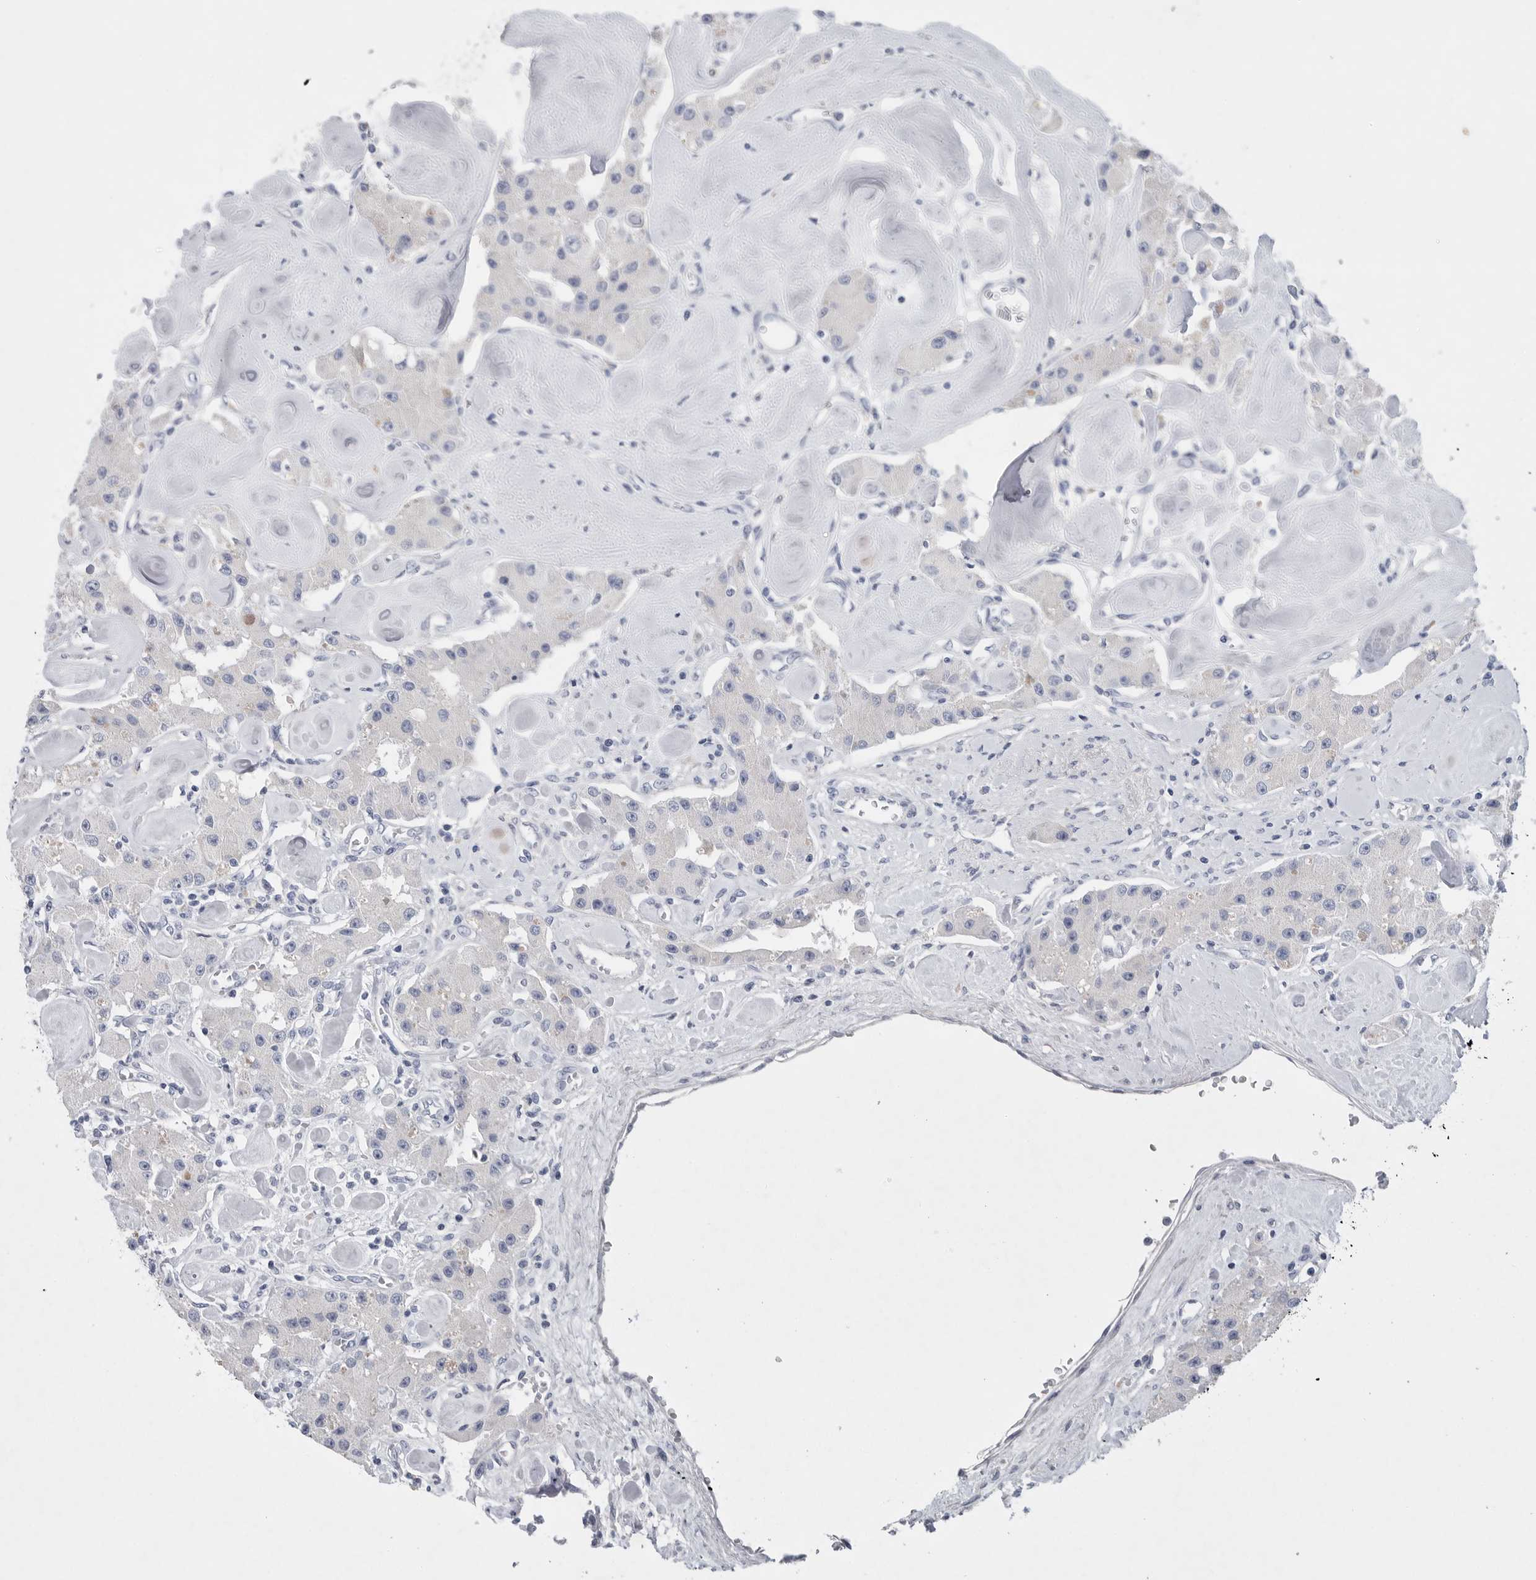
{"staining": {"intensity": "negative", "quantity": "none", "location": "none"}, "tissue": "carcinoid", "cell_type": "Tumor cells", "image_type": "cancer", "snomed": [{"axis": "morphology", "description": "Carcinoid, malignant, NOS"}, {"axis": "topography", "description": "Pancreas"}], "caption": "DAB immunohistochemical staining of human carcinoid (malignant) reveals no significant expression in tumor cells.", "gene": "CAMK2B", "patient": {"sex": "male", "age": 41}}